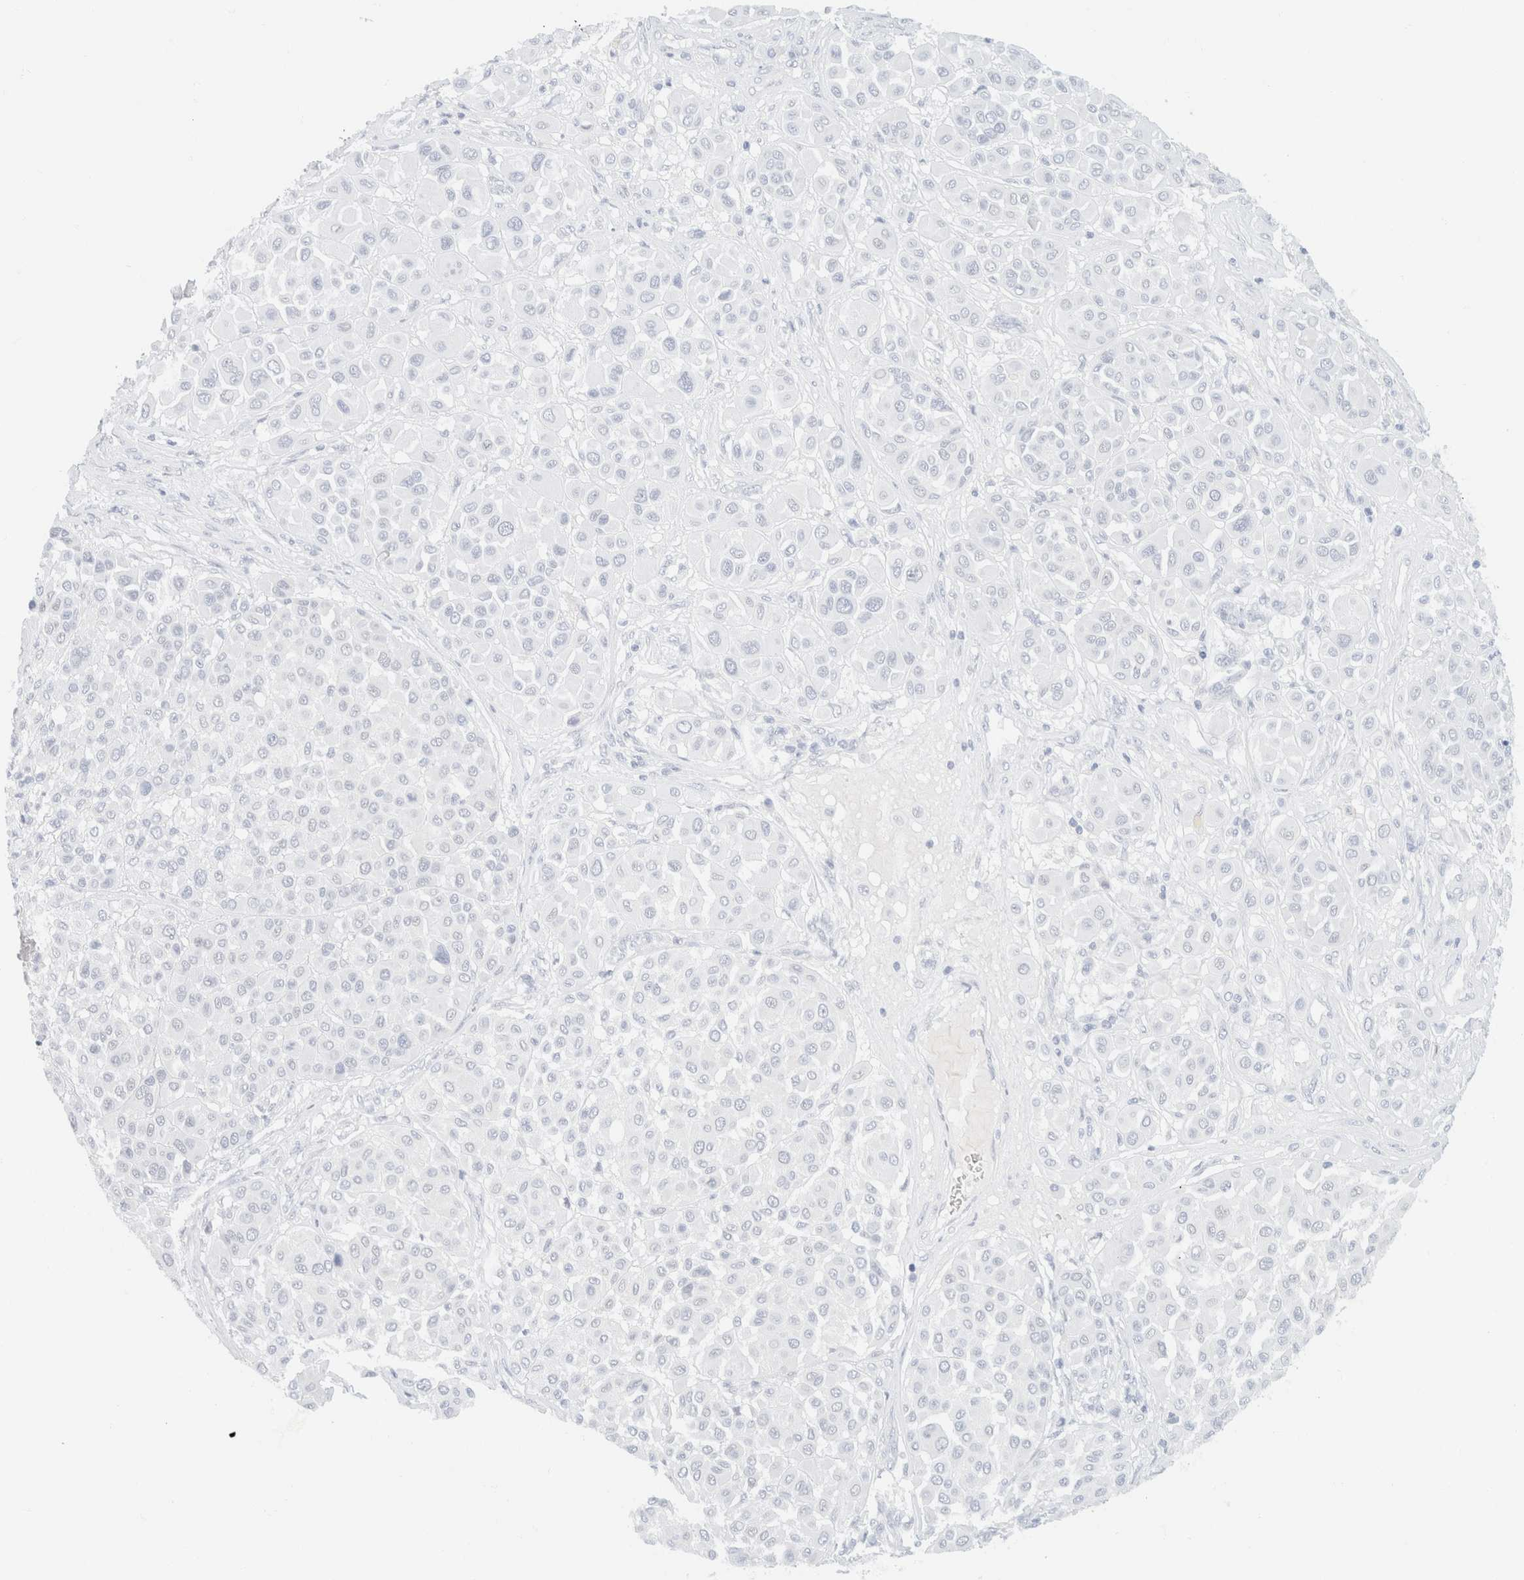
{"staining": {"intensity": "negative", "quantity": "none", "location": "none"}, "tissue": "melanoma", "cell_type": "Tumor cells", "image_type": "cancer", "snomed": [{"axis": "morphology", "description": "Malignant melanoma, Metastatic site"}, {"axis": "topography", "description": "Soft tissue"}], "caption": "Tumor cells show no significant protein positivity in malignant melanoma (metastatic site).", "gene": "KRT20", "patient": {"sex": "male", "age": 41}}